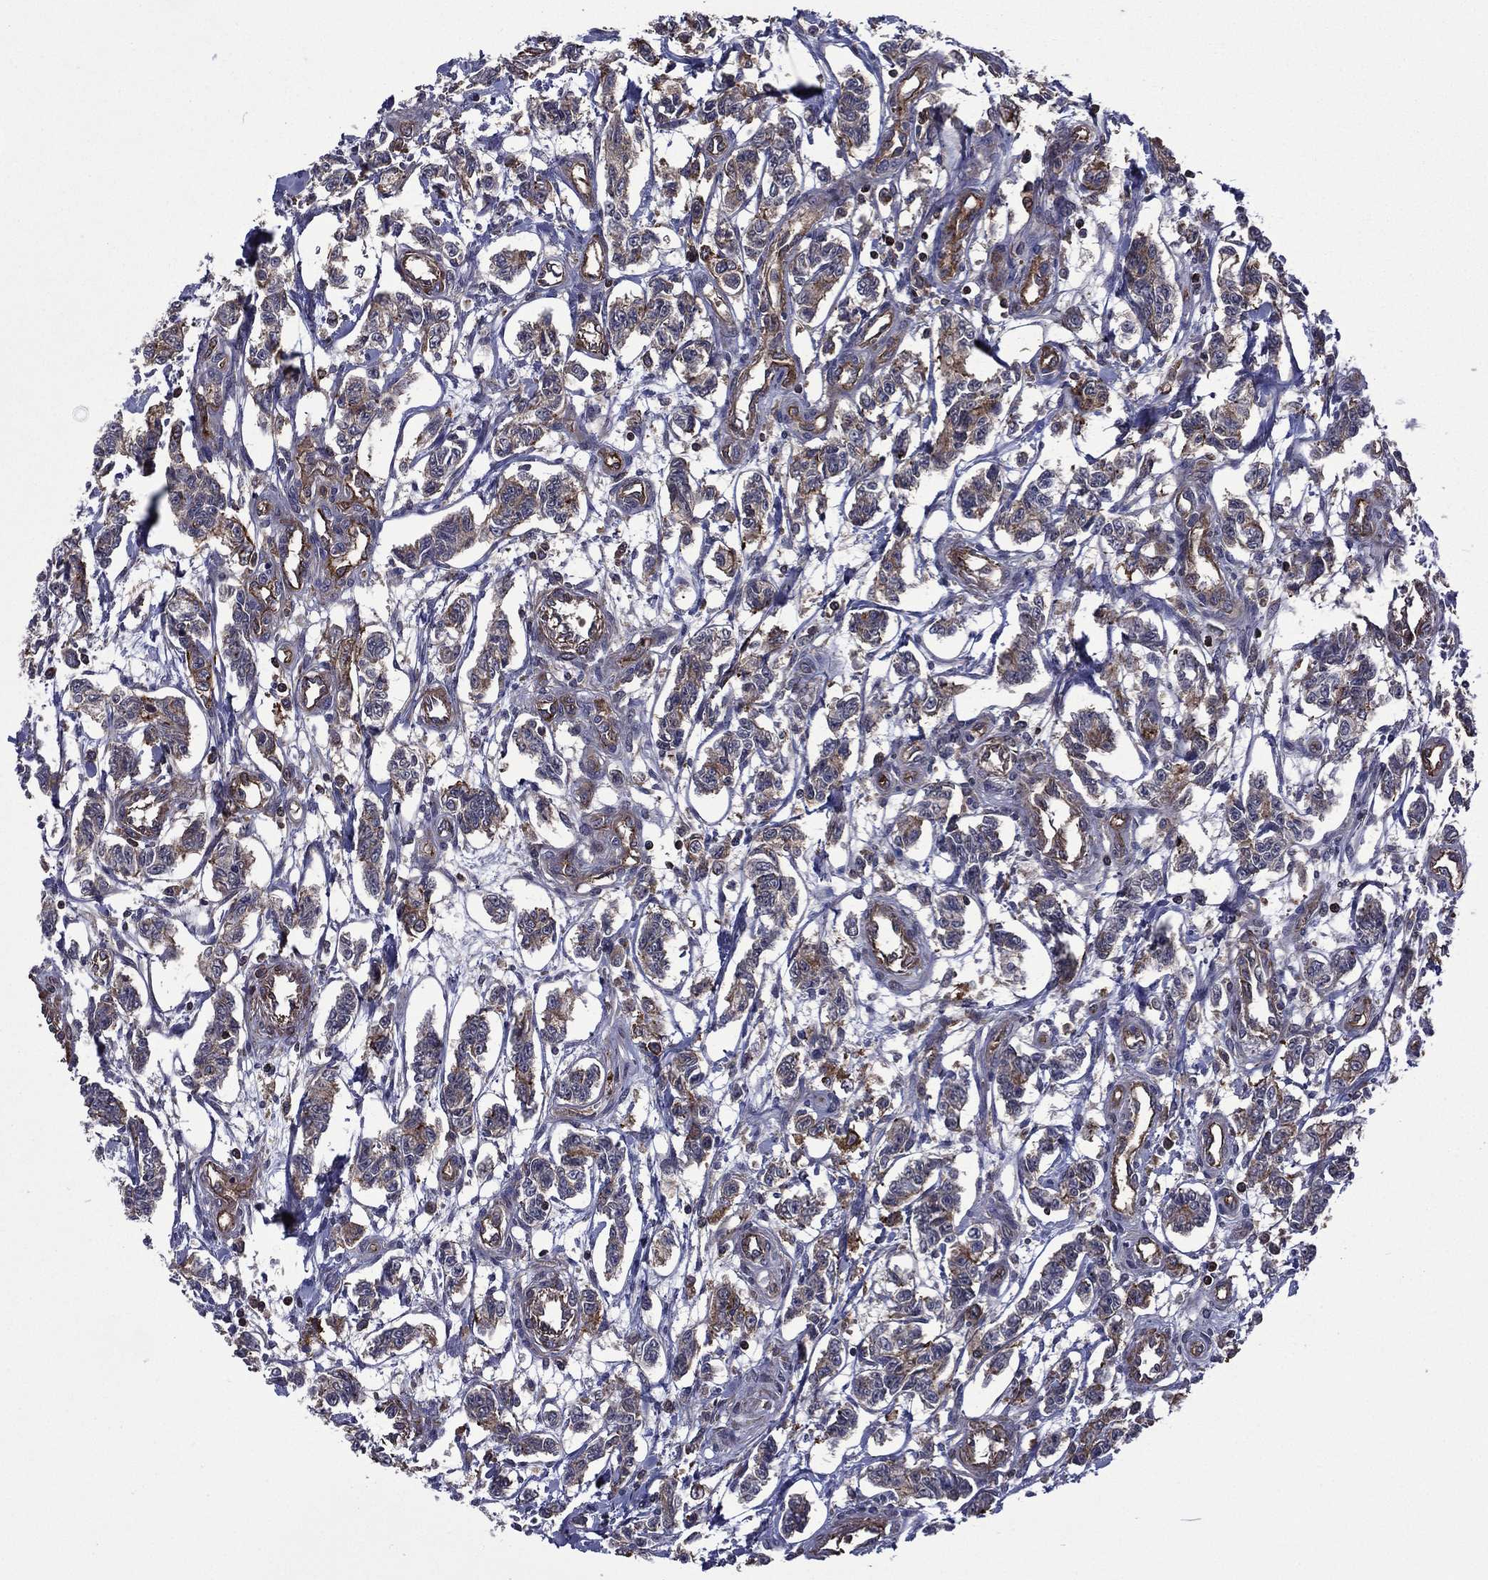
{"staining": {"intensity": "moderate", "quantity": ">75%", "location": "cytoplasmic/membranous"}, "tissue": "carcinoid", "cell_type": "Tumor cells", "image_type": "cancer", "snomed": [{"axis": "morphology", "description": "Carcinoid, malignant, NOS"}, {"axis": "topography", "description": "Kidney"}], "caption": "Carcinoid tissue exhibits moderate cytoplasmic/membranous expression in about >75% of tumor cells", "gene": "PLPP3", "patient": {"sex": "female", "age": 41}}